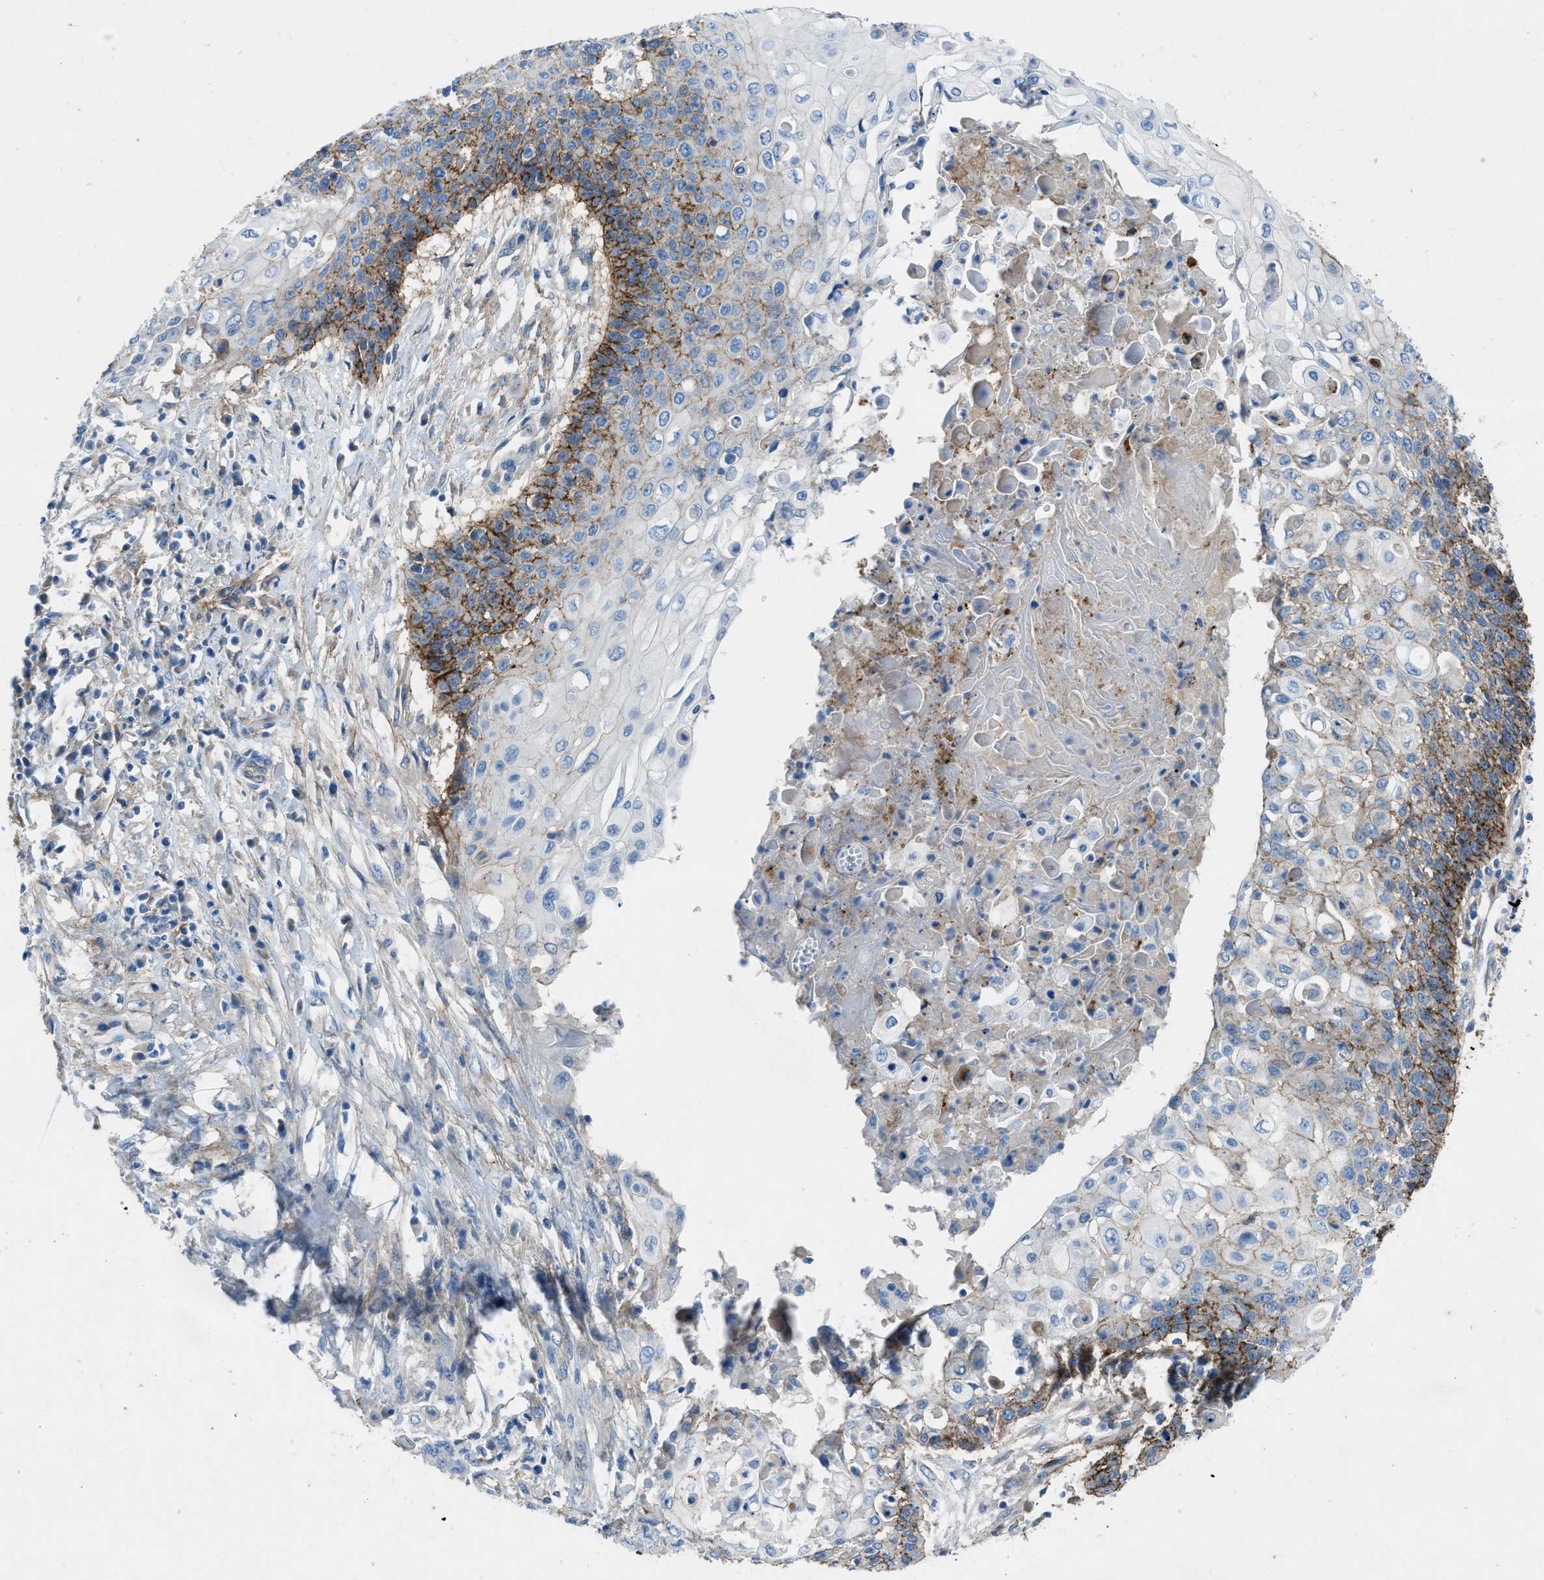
{"staining": {"intensity": "moderate", "quantity": "25%-75%", "location": "cytoplasmic/membranous"}, "tissue": "cervical cancer", "cell_type": "Tumor cells", "image_type": "cancer", "snomed": [{"axis": "morphology", "description": "Squamous cell carcinoma, NOS"}, {"axis": "topography", "description": "Cervix"}], "caption": "Protein staining of squamous cell carcinoma (cervical) tissue reveals moderate cytoplasmic/membranous positivity in approximately 25%-75% of tumor cells. The protein of interest is shown in brown color, while the nuclei are stained blue.", "gene": "PTGFRN", "patient": {"sex": "female", "age": 39}}